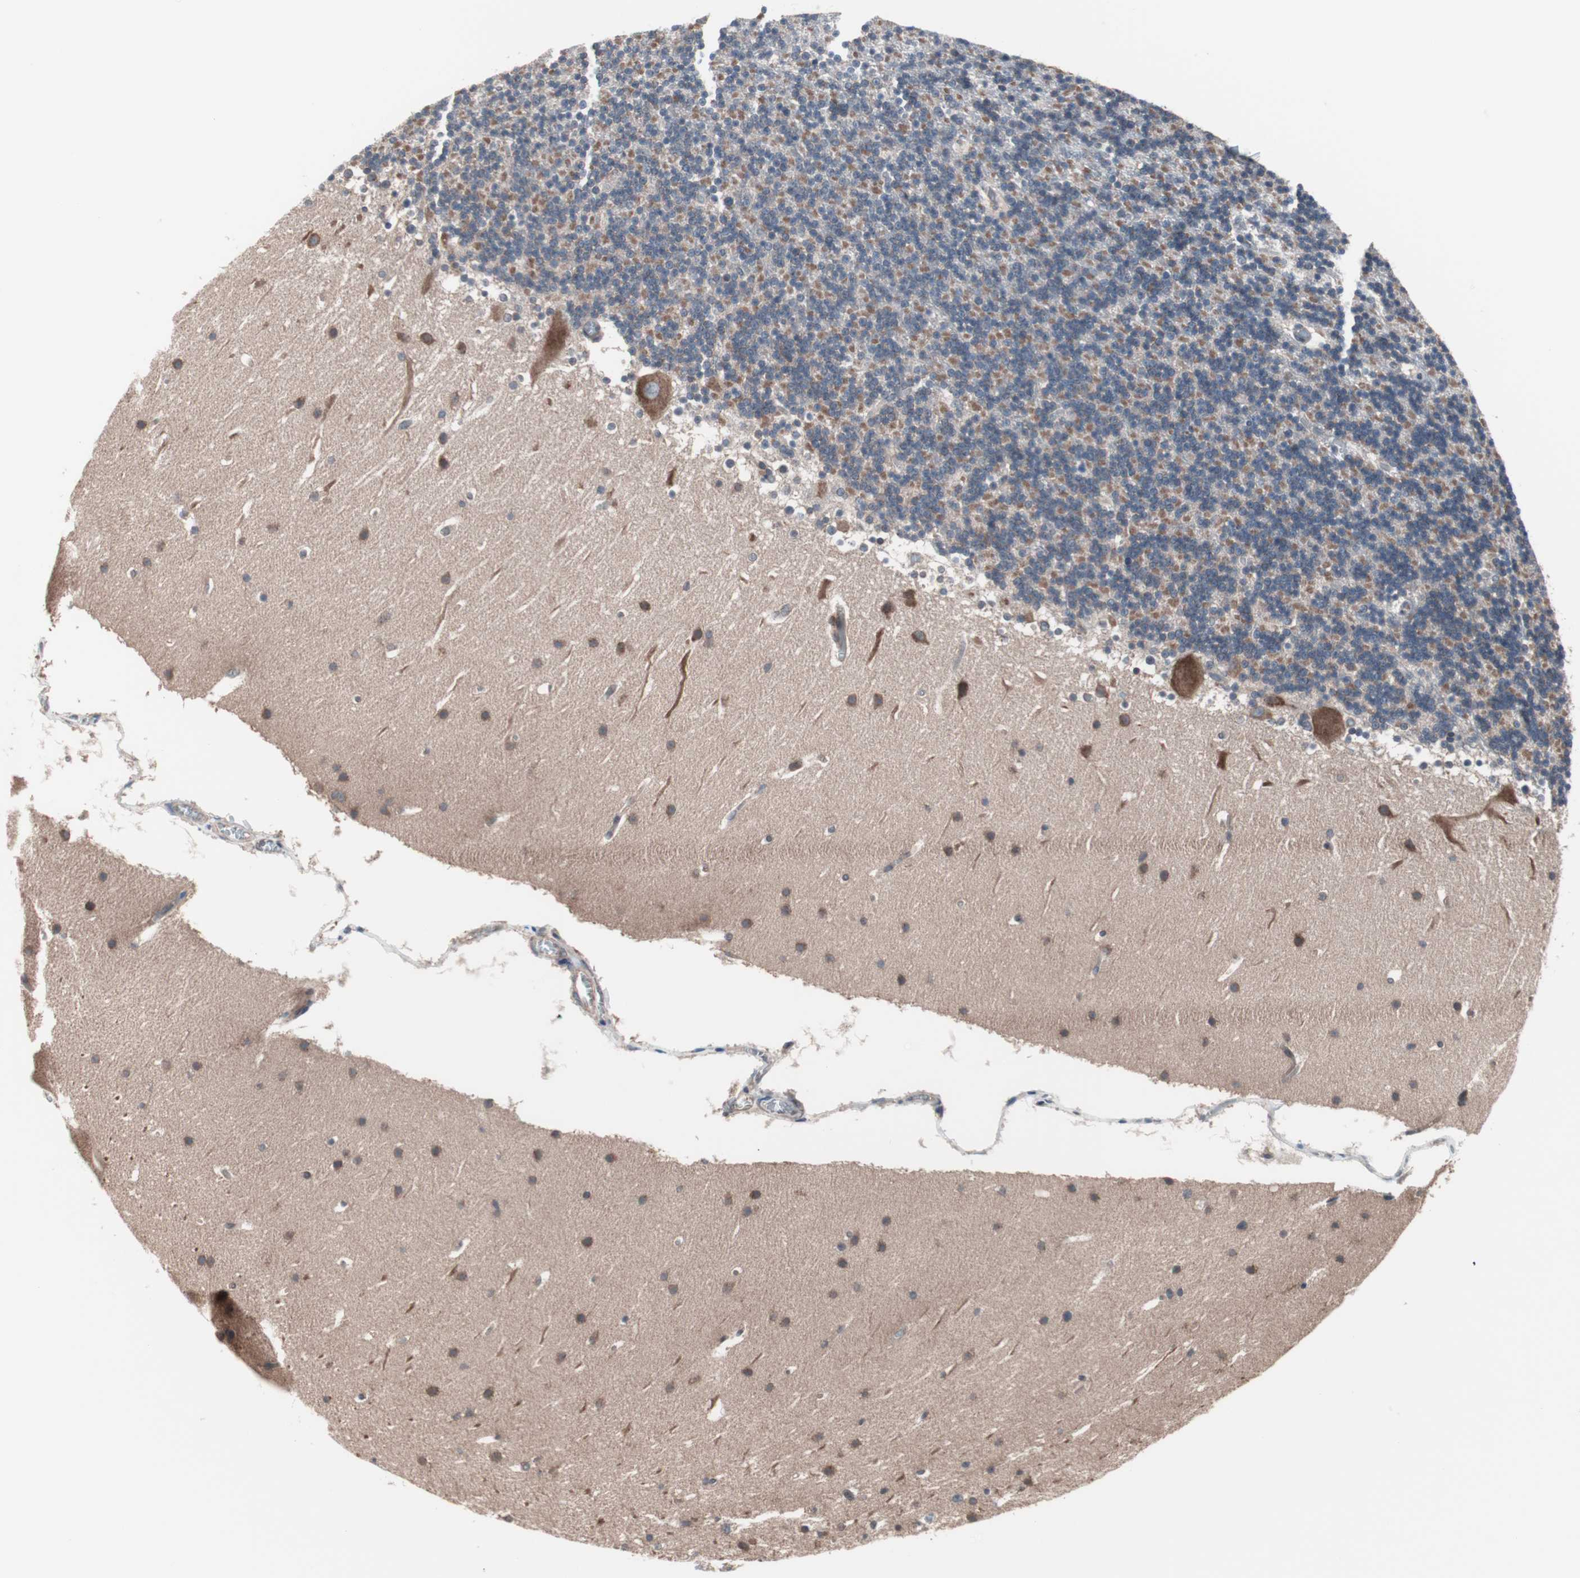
{"staining": {"intensity": "strong", "quantity": "25%-75%", "location": "cytoplasmic/membranous"}, "tissue": "cerebellum", "cell_type": "Cells in granular layer", "image_type": "normal", "snomed": [{"axis": "morphology", "description": "Normal tissue, NOS"}, {"axis": "topography", "description": "Cerebellum"}], "caption": "Approximately 25%-75% of cells in granular layer in benign cerebellum reveal strong cytoplasmic/membranous protein staining as visualized by brown immunohistochemical staining.", "gene": "CTTNBP2NL", "patient": {"sex": "male", "age": 45}}